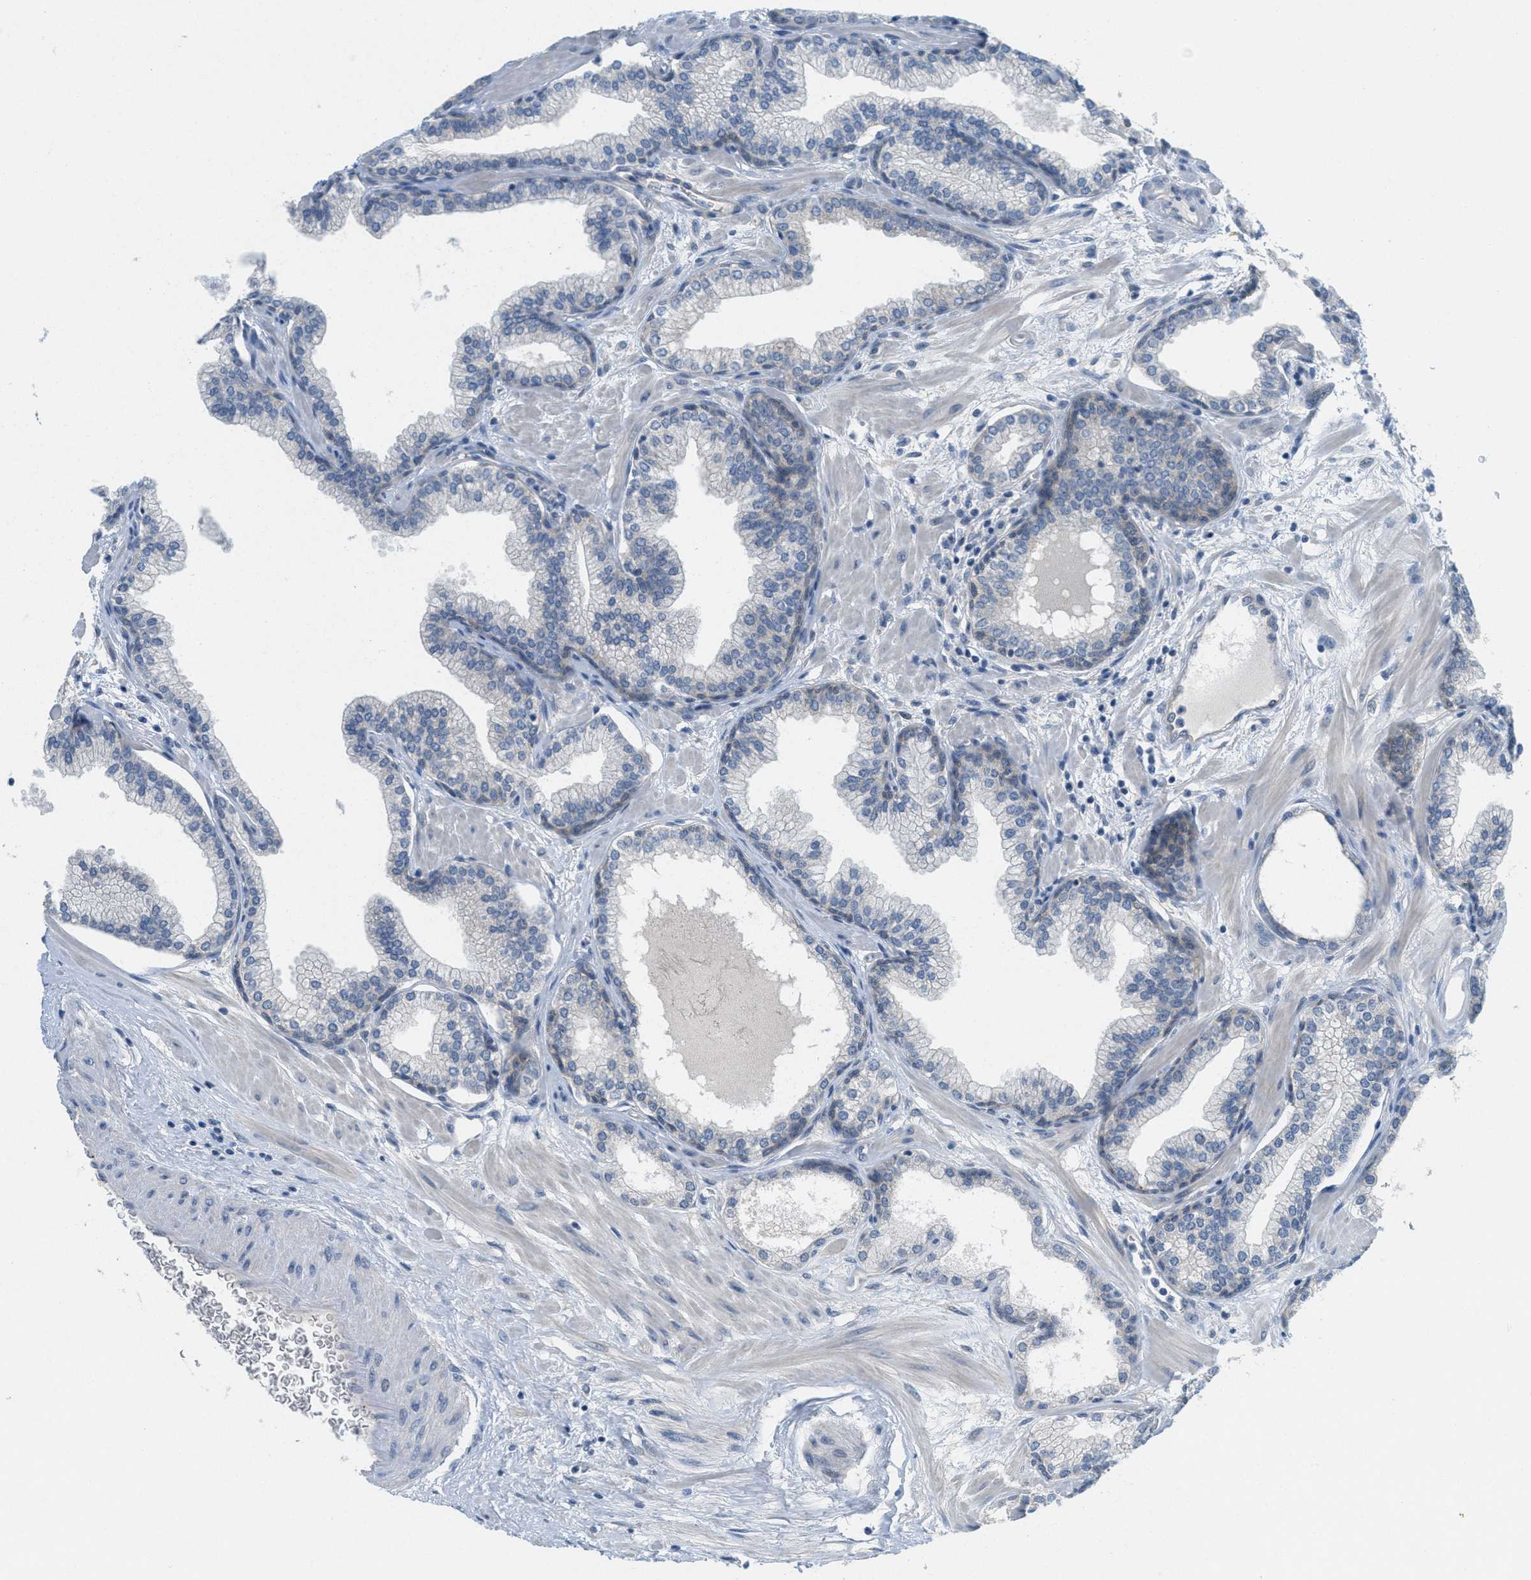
{"staining": {"intensity": "weak", "quantity": "25%-75%", "location": "cytoplasmic/membranous"}, "tissue": "prostate", "cell_type": "Glandular cells", "image_type": "normal", "snomed": [{"axis": "morphology", "description": "Normal tissue, NOS"}, {"axis": "morphology", "description": "Urothelial carcinoma, Low grade"}, {"axis": "topography", "description": "Urinary bladder"}, {"axis": "topography", "description": "Prostate"}], "caption": "Prostate stained for a protein (brown) exhibits weak cytoplasmic/membranous positive expression in approximately 25%-75% of glandular cells.", "gene": "ZFYVE9", "patient": {"sex": "male", "age": 60}}